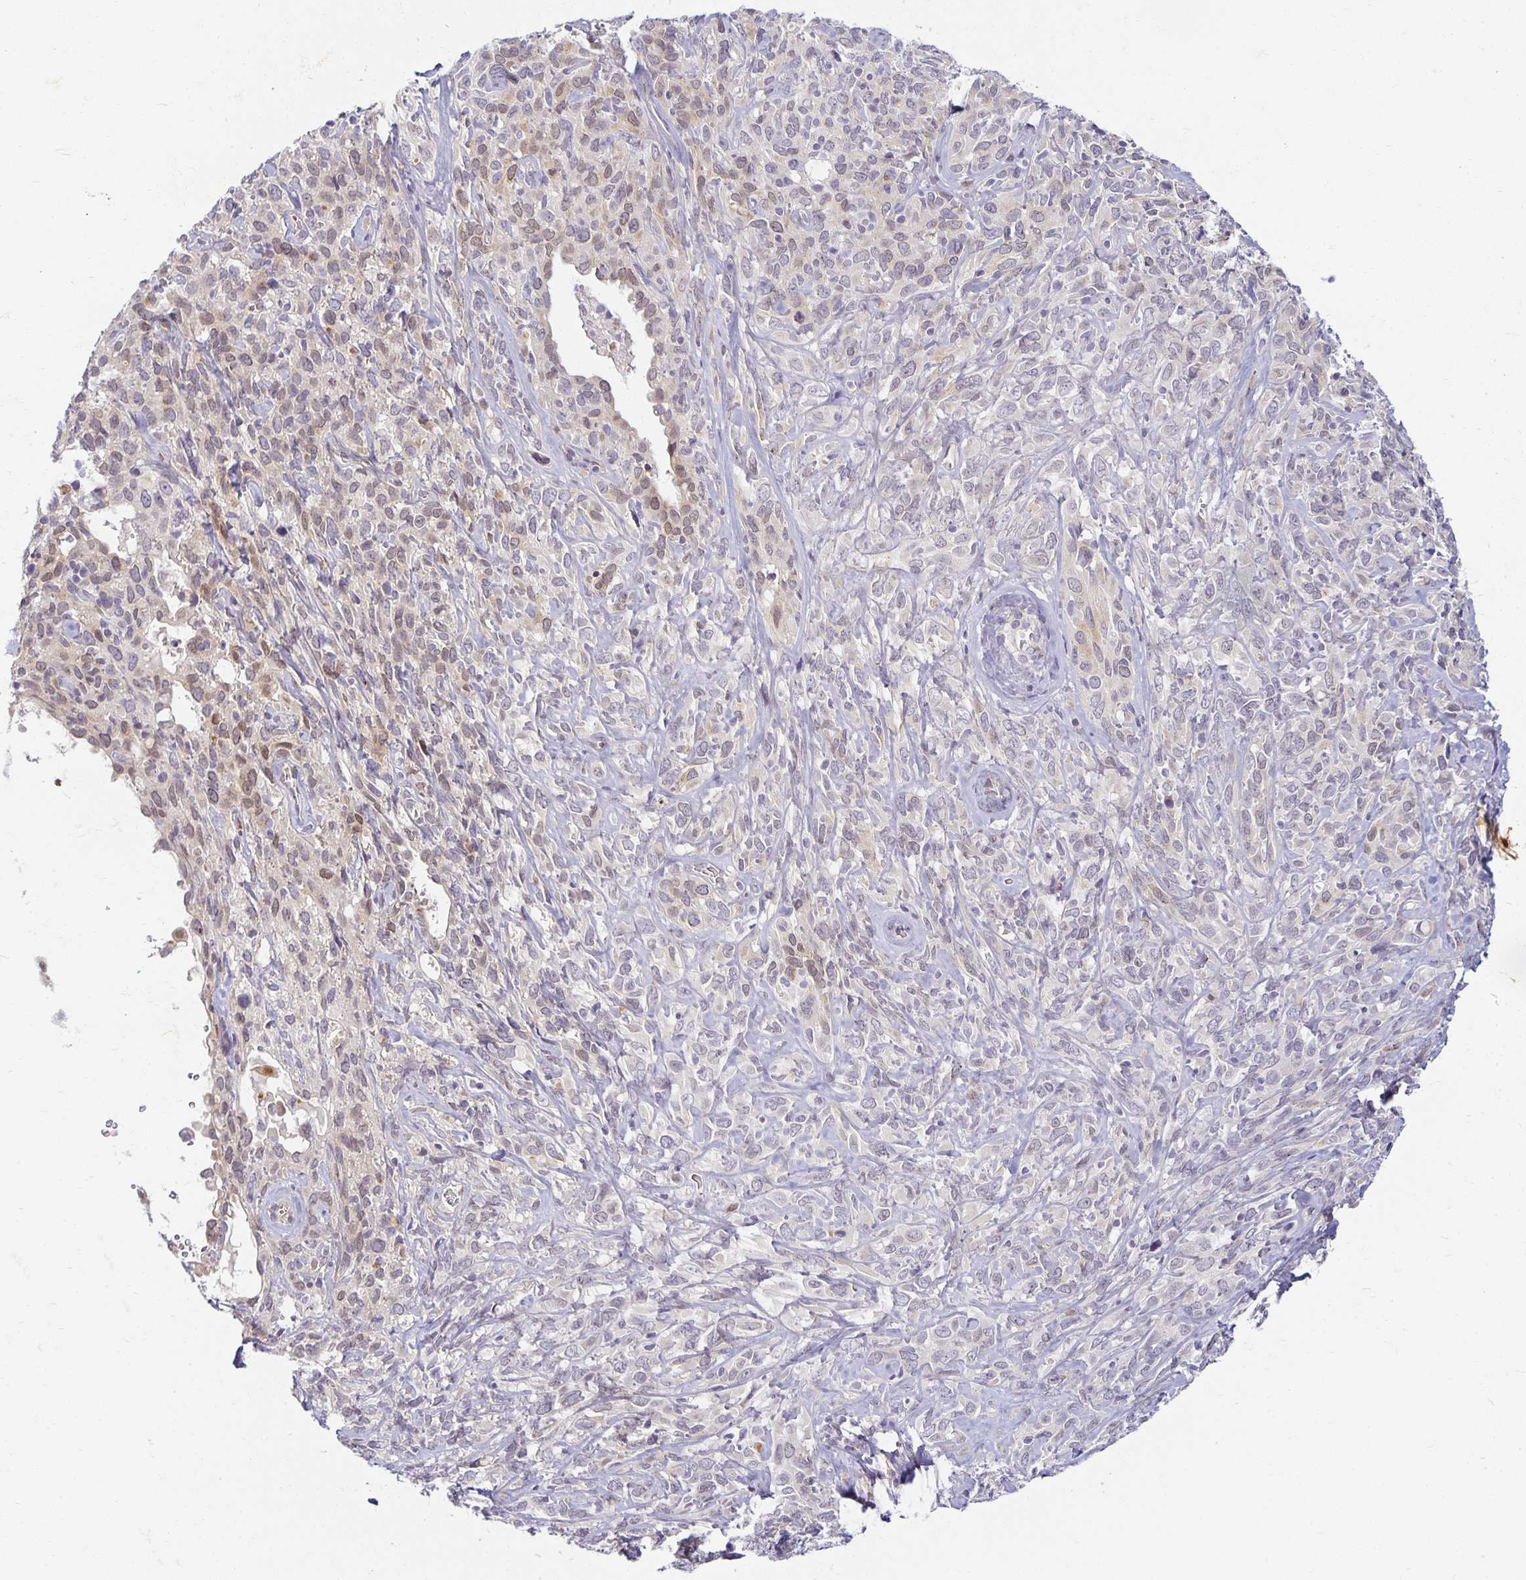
{"staining": {"intensity": "moderate", "quantity": "<25%", "location": "nuclear"}, "tissue": "cervical cancer", "cell_type": "Tumor cells", "image_type": "cancer", "snomed": [{"axis": "morphology", "description": "Normal tissue, NOS"}, {"axis": "morphology", "description": "Squamous cell carcinoma, NOS"}, {"axis": "topography", "description": "Cervix"}], "caption": "Squamous cell carcinoma (cervical) stained for a protein exhibits moderate nuclear positivity in tumor cells.", "gene": "EHF", "patient": {"sex": "female", "age": 51}}